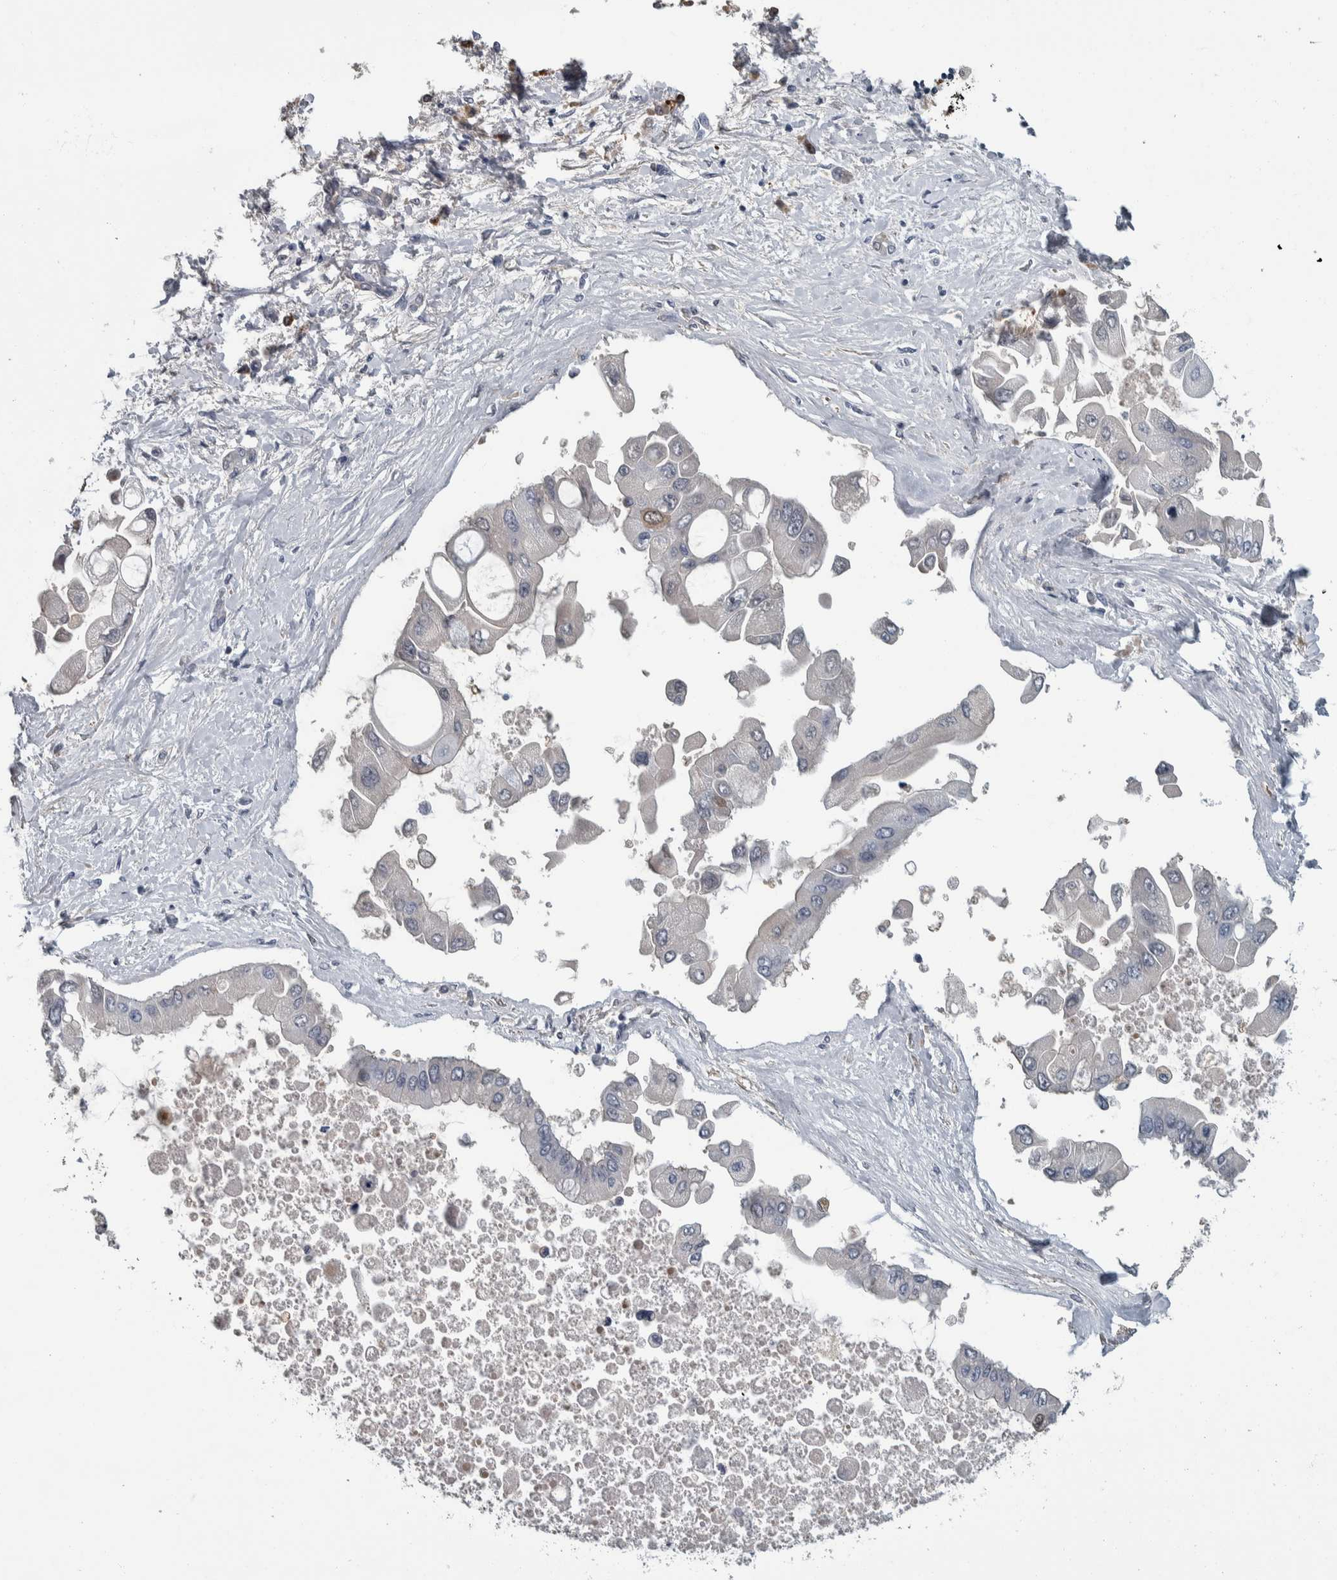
{"staining": {"intensity": "negative", "quantity": "none", "location": "none"}, "tissue": "liver cancer", "cell_type": "Tumor cells", "image_type": "cancer", "snomed": [{"axis": "morphology", "description": "Cholangiocarcinoma"}, {"axis": "topography", "description": "Liver"}], "caption": "A high-resolution photomicrograph shows IHC staining of liver cancer, which displays no significant staining in tumor cells.", "gene": "CAVIN4", "patient": {"sex": "male", "age": 50}}